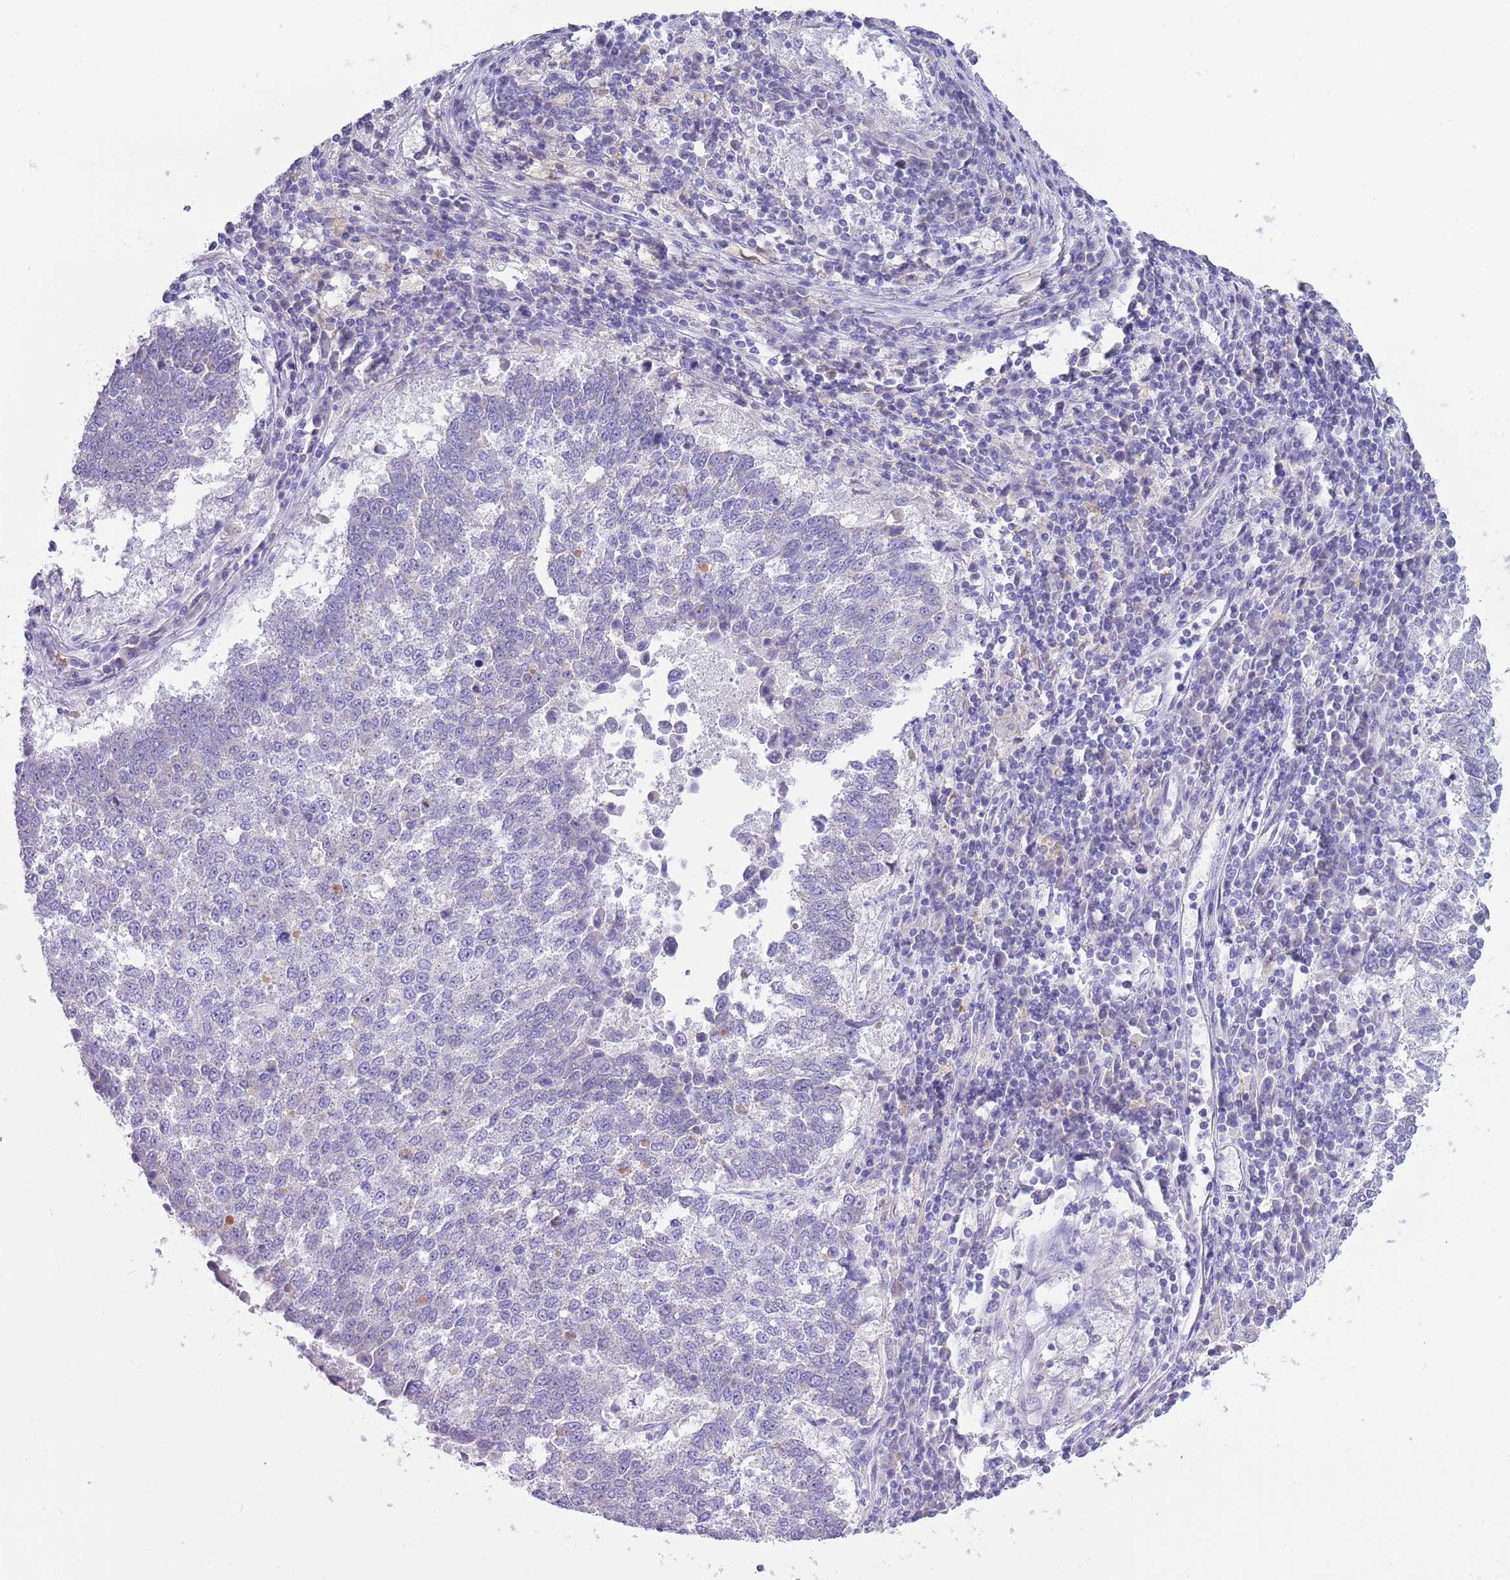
{"staining": {"intensity": "negative", "quantity": "none", "location": "none"}, "tissue": "lung cancer", "cell_type": "Tumor cells", "image_type": "cancer", "snomed": [{"axis": "morphology", "description": "Squamous cell carcinoma, NOS"}, {"axis": "topography", "description": "Lung"}], "caption": "Tumor cells are negative for protein expression in human squamous cell carcinoma (lung).", "gene": "DDHD1", "patient": {"sex": "male", "age": 73}}